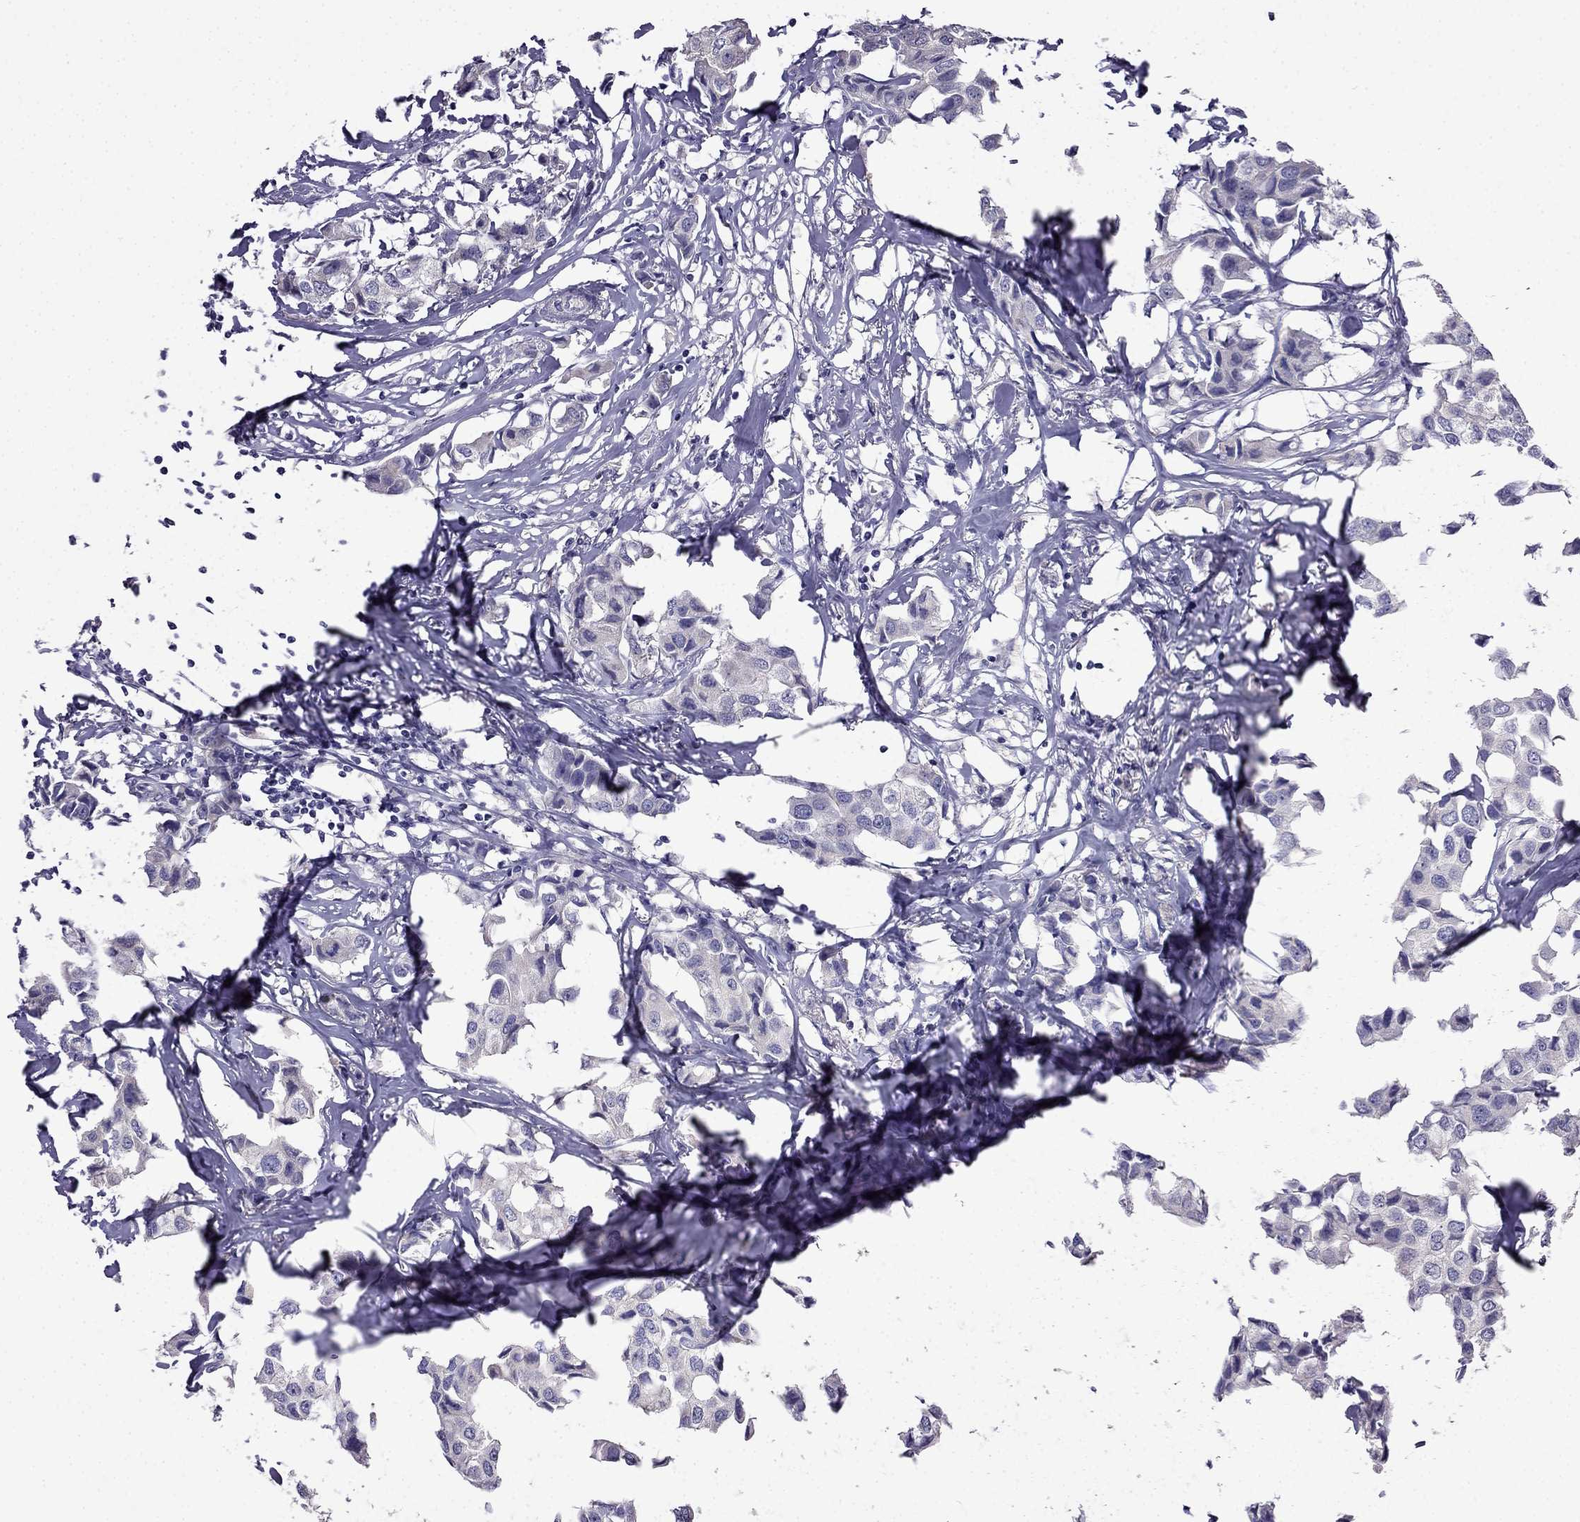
{"staining": {"intensity": "negative", "quantity": "none", "location": "none"}, "tissue": "breast cancer", "cell_type": "Tumor cells", "image_type": "cancer", "snomed": [{"axis": "morphology", "description": "Duct carcinoma"}, {"axis": "topography", "description": "Breast"}], "caption": "There is no significant expression in tumor cells of breast intraductal carcinoma.", "gene": "SCNN1D", "patient": {"sex": "female", "age": 80}}